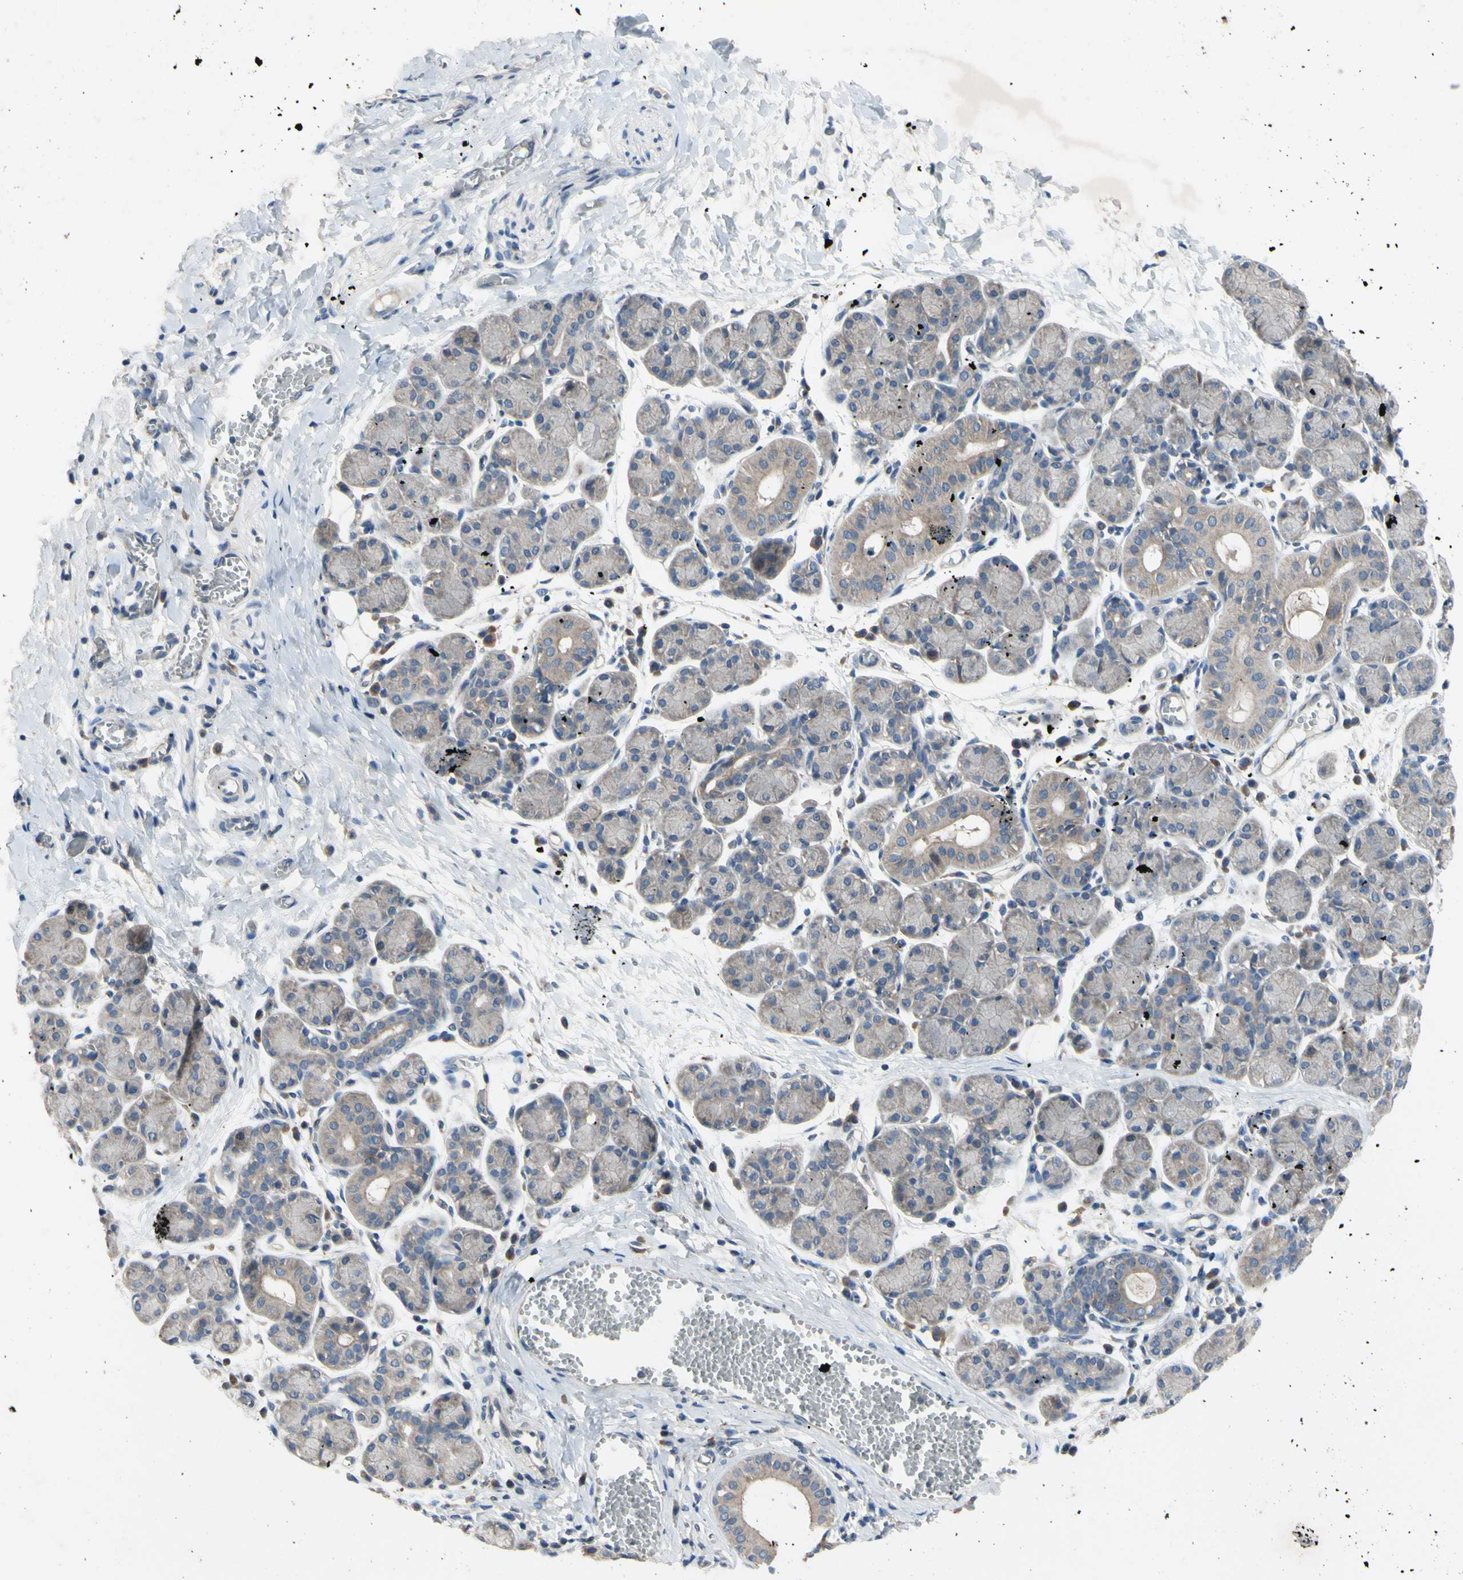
{"staining": {"intensity": "moderate", "quantity": "<25%", "location": "cytoplasmic/membranous,nuclear"}, "tissue": "salivary gland", "cell_type": "Glandular cells", "image_type": "normal", "snomed": [{"axis": "morphology", "description": "Normal tissue, NOS"}, {"axis": "morphology", "description": "Inflammation, NOS"}, {"axis": "topography", "description": "Lymph node"}, {"axis": "topography", "description": "Salivary gland"}], "caption": "Glandular cells exhibit low levels of moderate cytoplasmic/membranous,nuclear staining in approximately <25% of cells in unremarkable salivary gland. The staining is performed using DAB (3,3'-diaminobenzidine) brown chromogen to label protein expression. The nuclei are counter-stained blue using hematoxylin.", "gene": "HILPDA", "patient": {"sex": "male", "age": 3}}